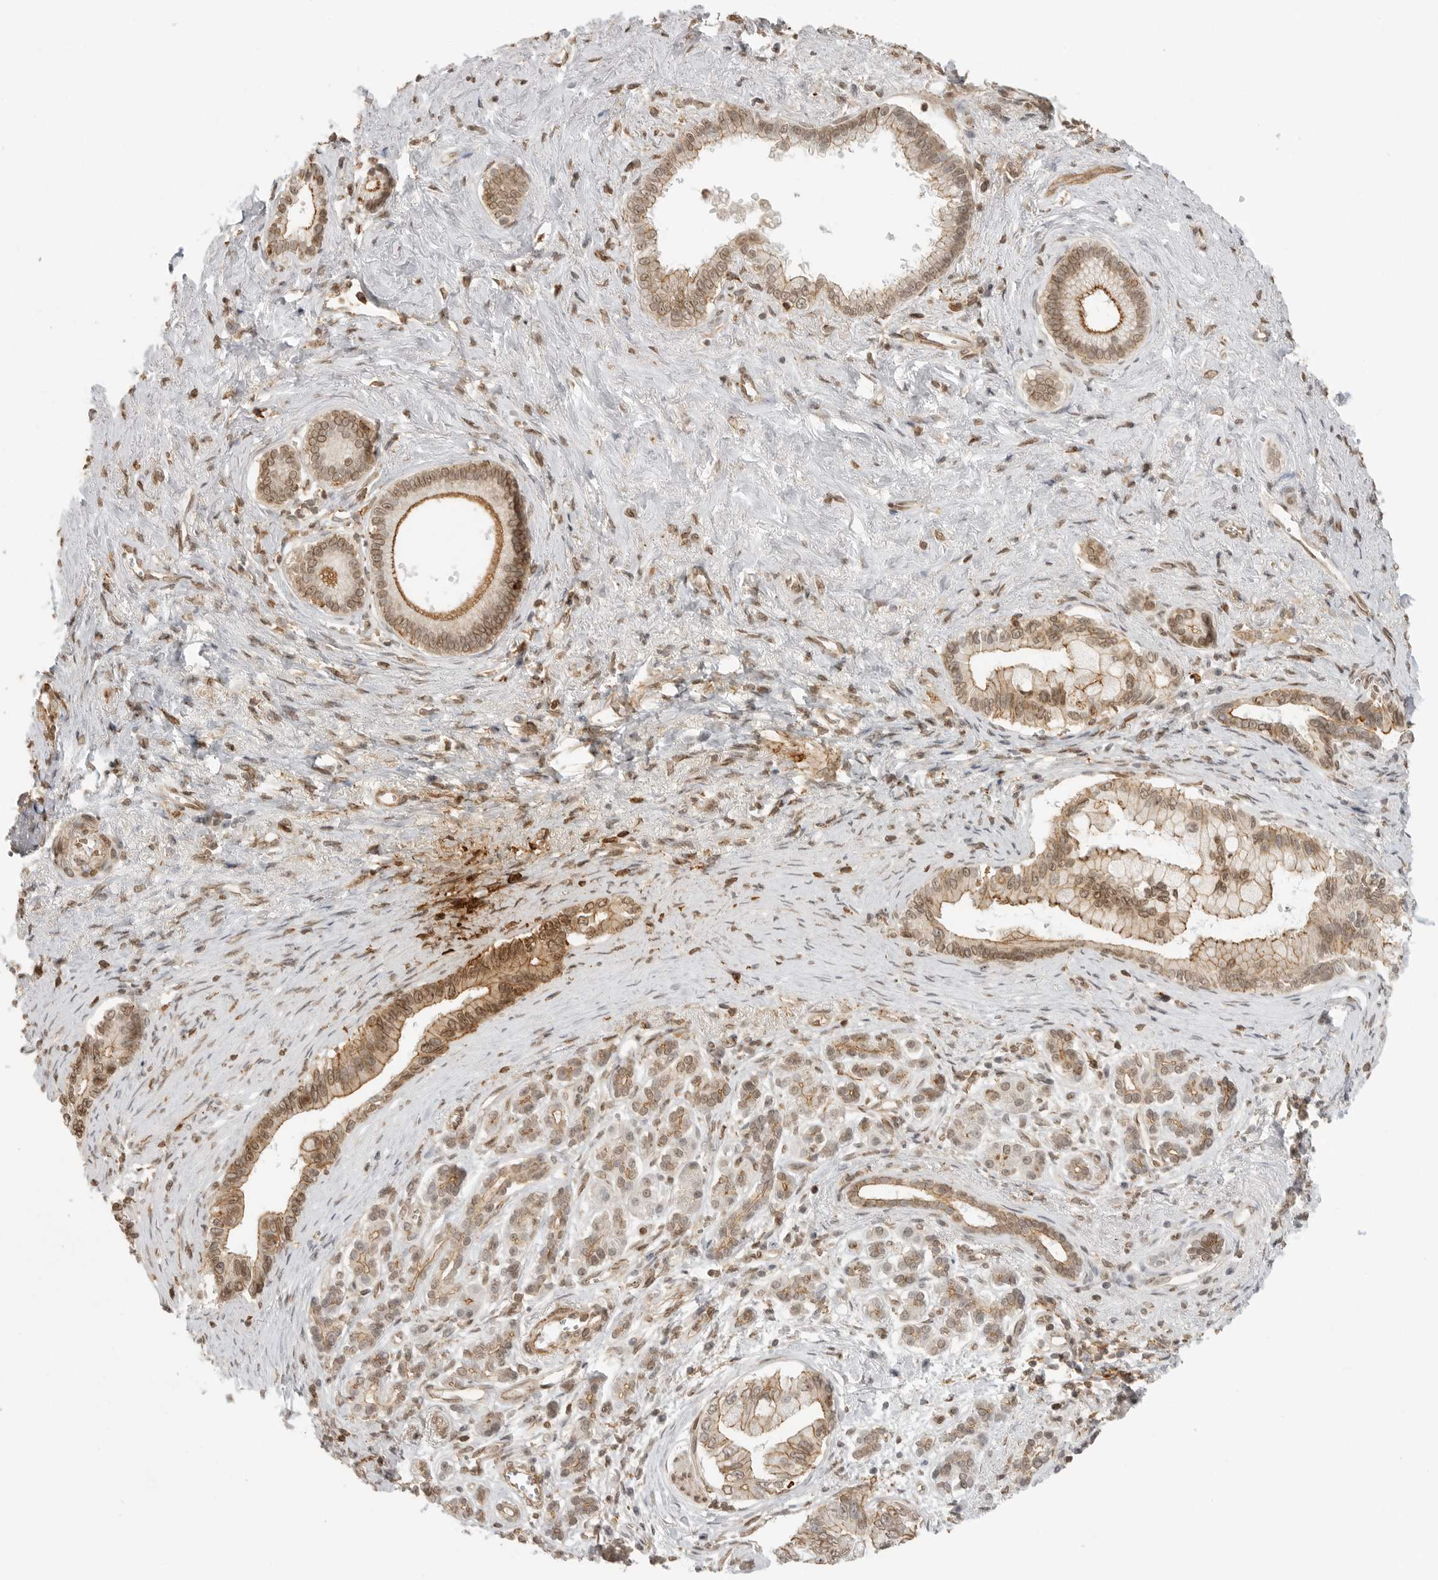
{"staining": {"intensity": "moderate", "quantity": ">75%", "location": "cytoplasmic/membranous,nuclear"}, "tissue": "pancreatic cancer", "cell_type": "Tumor cells", "image_type": "cancer", "snomed": [{"axis": "morphology", "description": "Adenocarcinoma, NOS"}, {"axis": "topography", "description": "Pancreas"}], "caption": "Human pancreatic cancer (adenocarcinoma) stained with a brown dye demonstrates moderate cytoplasmic/membranous and nuclear positive expression in about >75% of tumor cells.", "gene": "GPC2", "patient": {"sex": "male", "age": 78}}